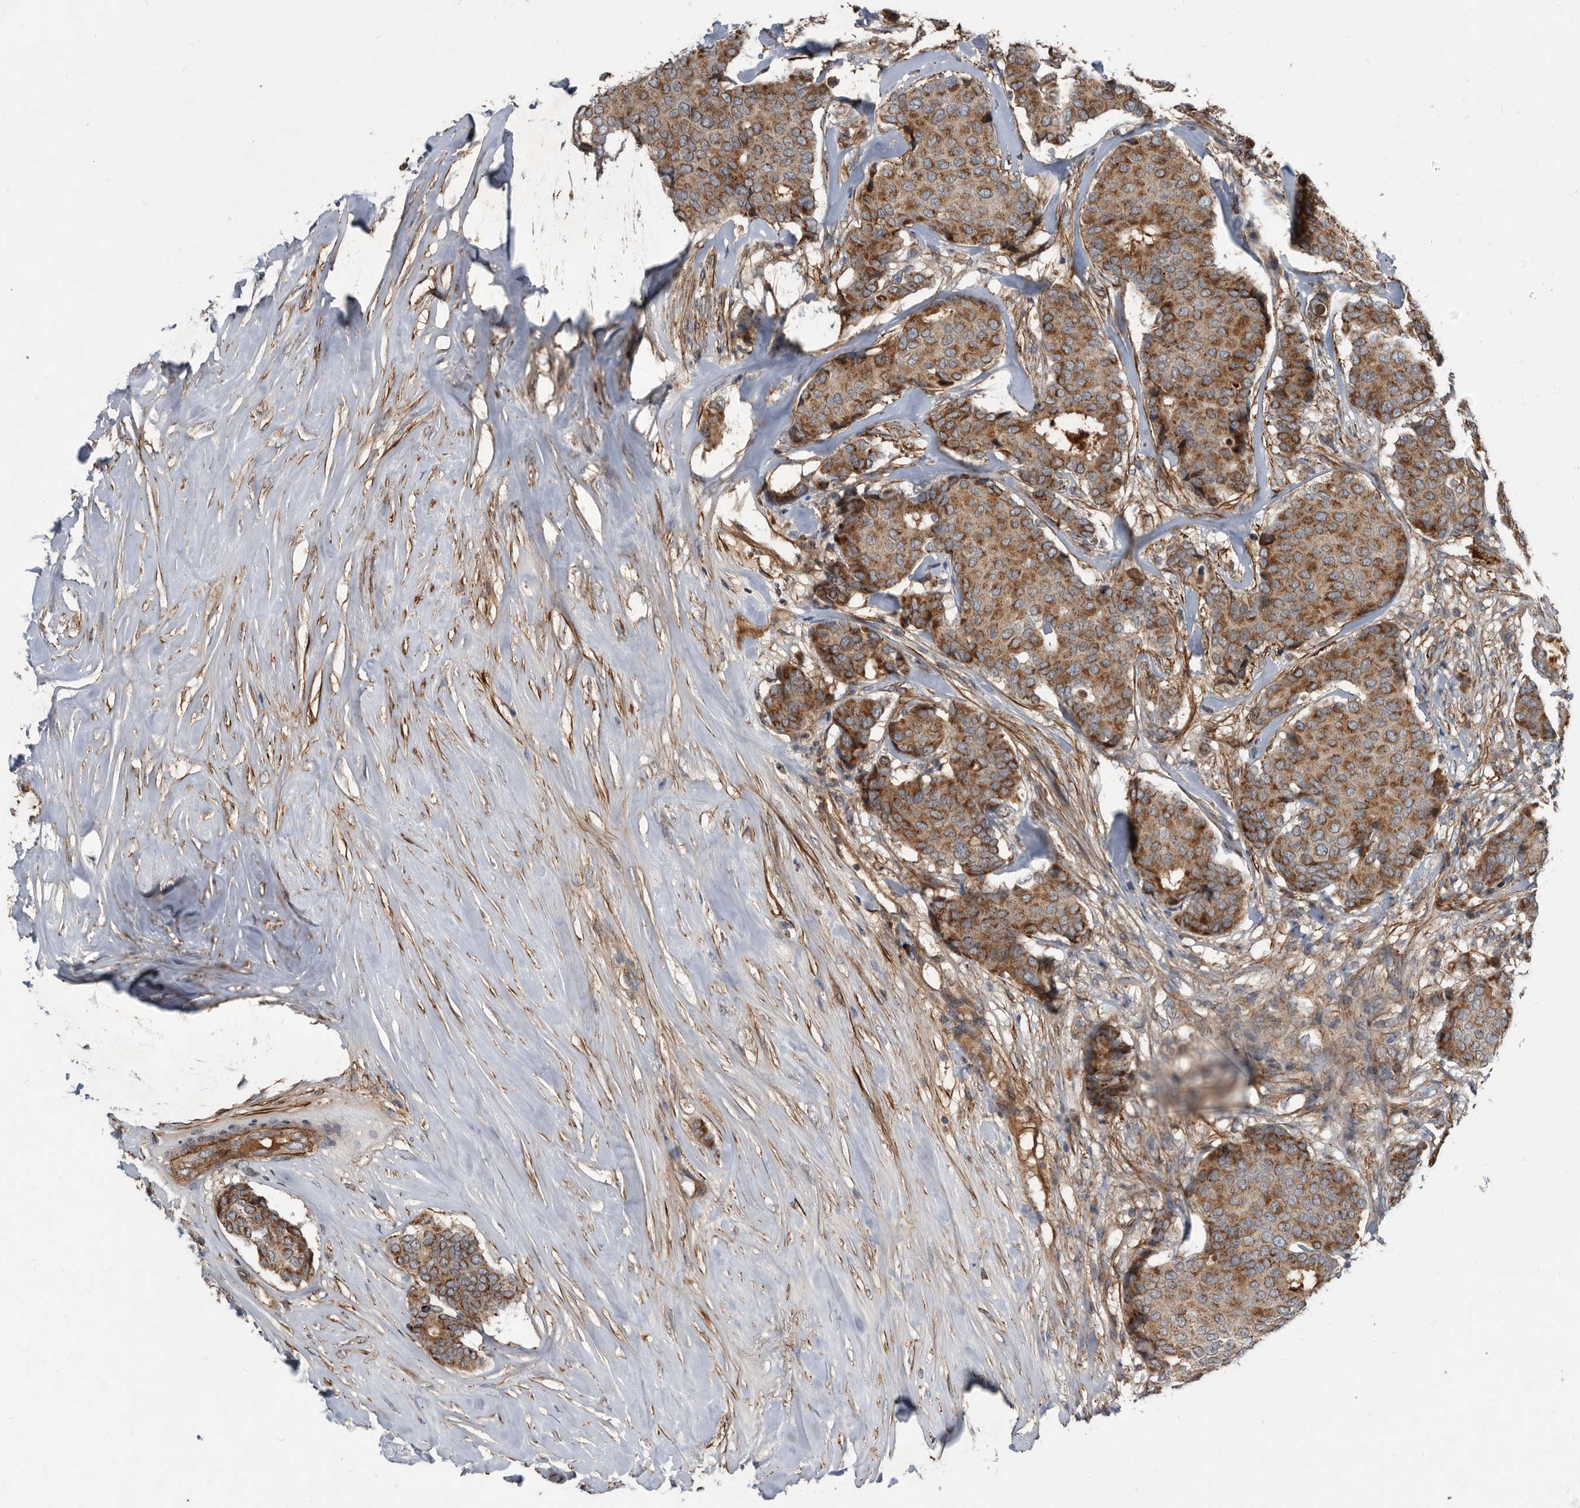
{"staining": {"intensity": "moderate", "quantity": ">75%", "location": "cytoplasmic/membranous"}, "tissue": "breast cancer", "cell_type": "Tumor cells", "image_type": "cancer", "snomed": [{"axis": "morphology", "description": "Duct carcinoma"}, {"axis": "topography", "description": "Breast"}], "caption": "Immunohistochemical staining of breast intraductal carcinoma demonstrates moderate cytoplasmic/membranous protein expression in about >75% of tumor cells.", "gene": "PI15", "patient": {"sex": "female", "age": 75}}